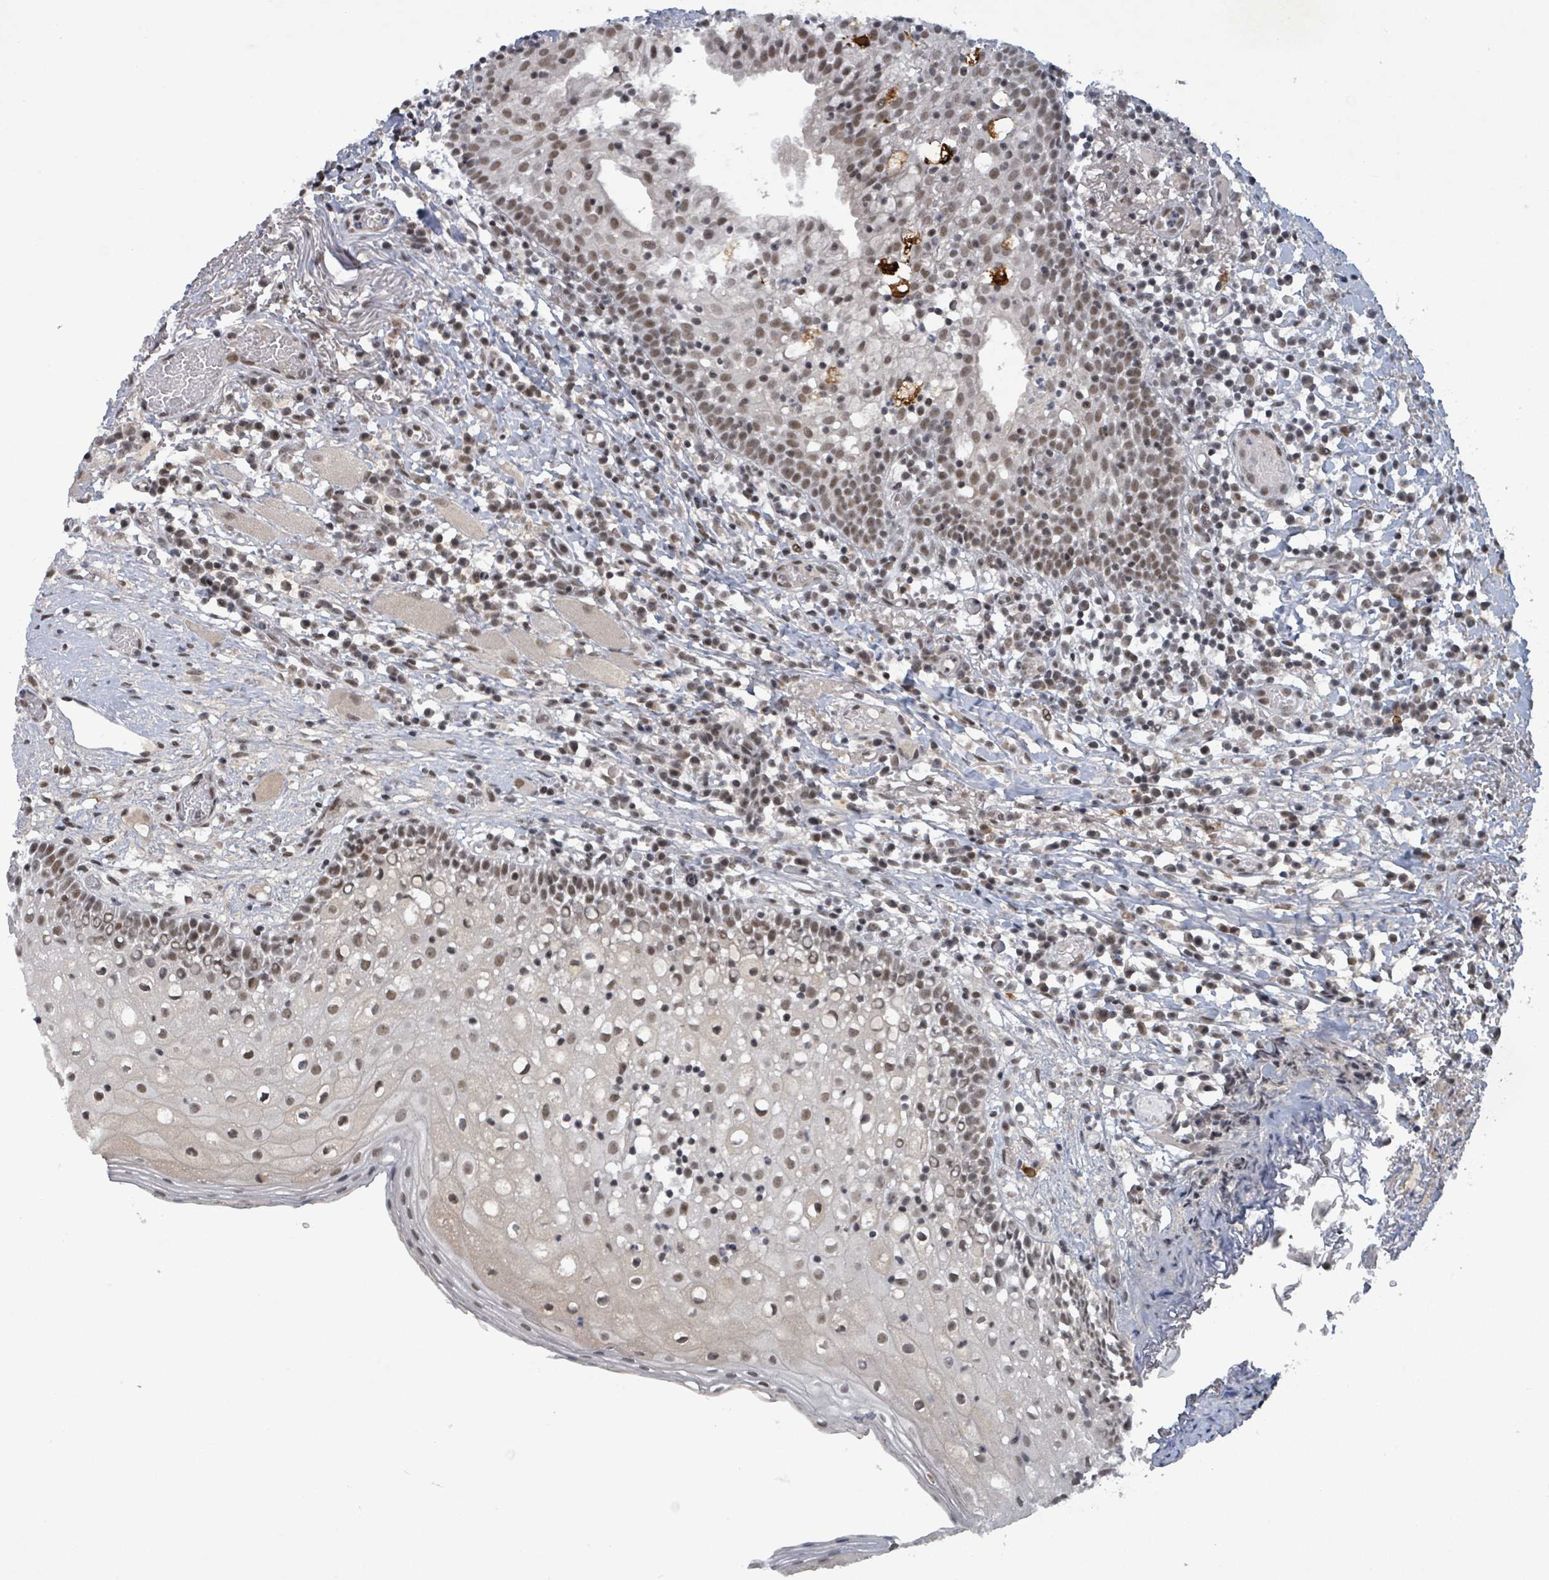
{"staining": {"intensity": "moderate", "quantity": "25%-75%", "location": "nuclear"}, "tissue": "oral mucosa", "cell_type": "Squamous epithelial cells", "image_type": "normal", "snomed": [{"axis": "morphology", "description": "Normal tissue, NOS"}, {"axis": "topography", "description": "Oral tissue"}], "caption": "DAB (3,3'-diaminobenzidine) immunohistochemical staining of benign oral mucosa reveals moderate nuclear protein positivity in approximately 25%-75% of squamous epithelial cells.", "gene": "BANP", "patient": {"sex": "male", "age": 60}}